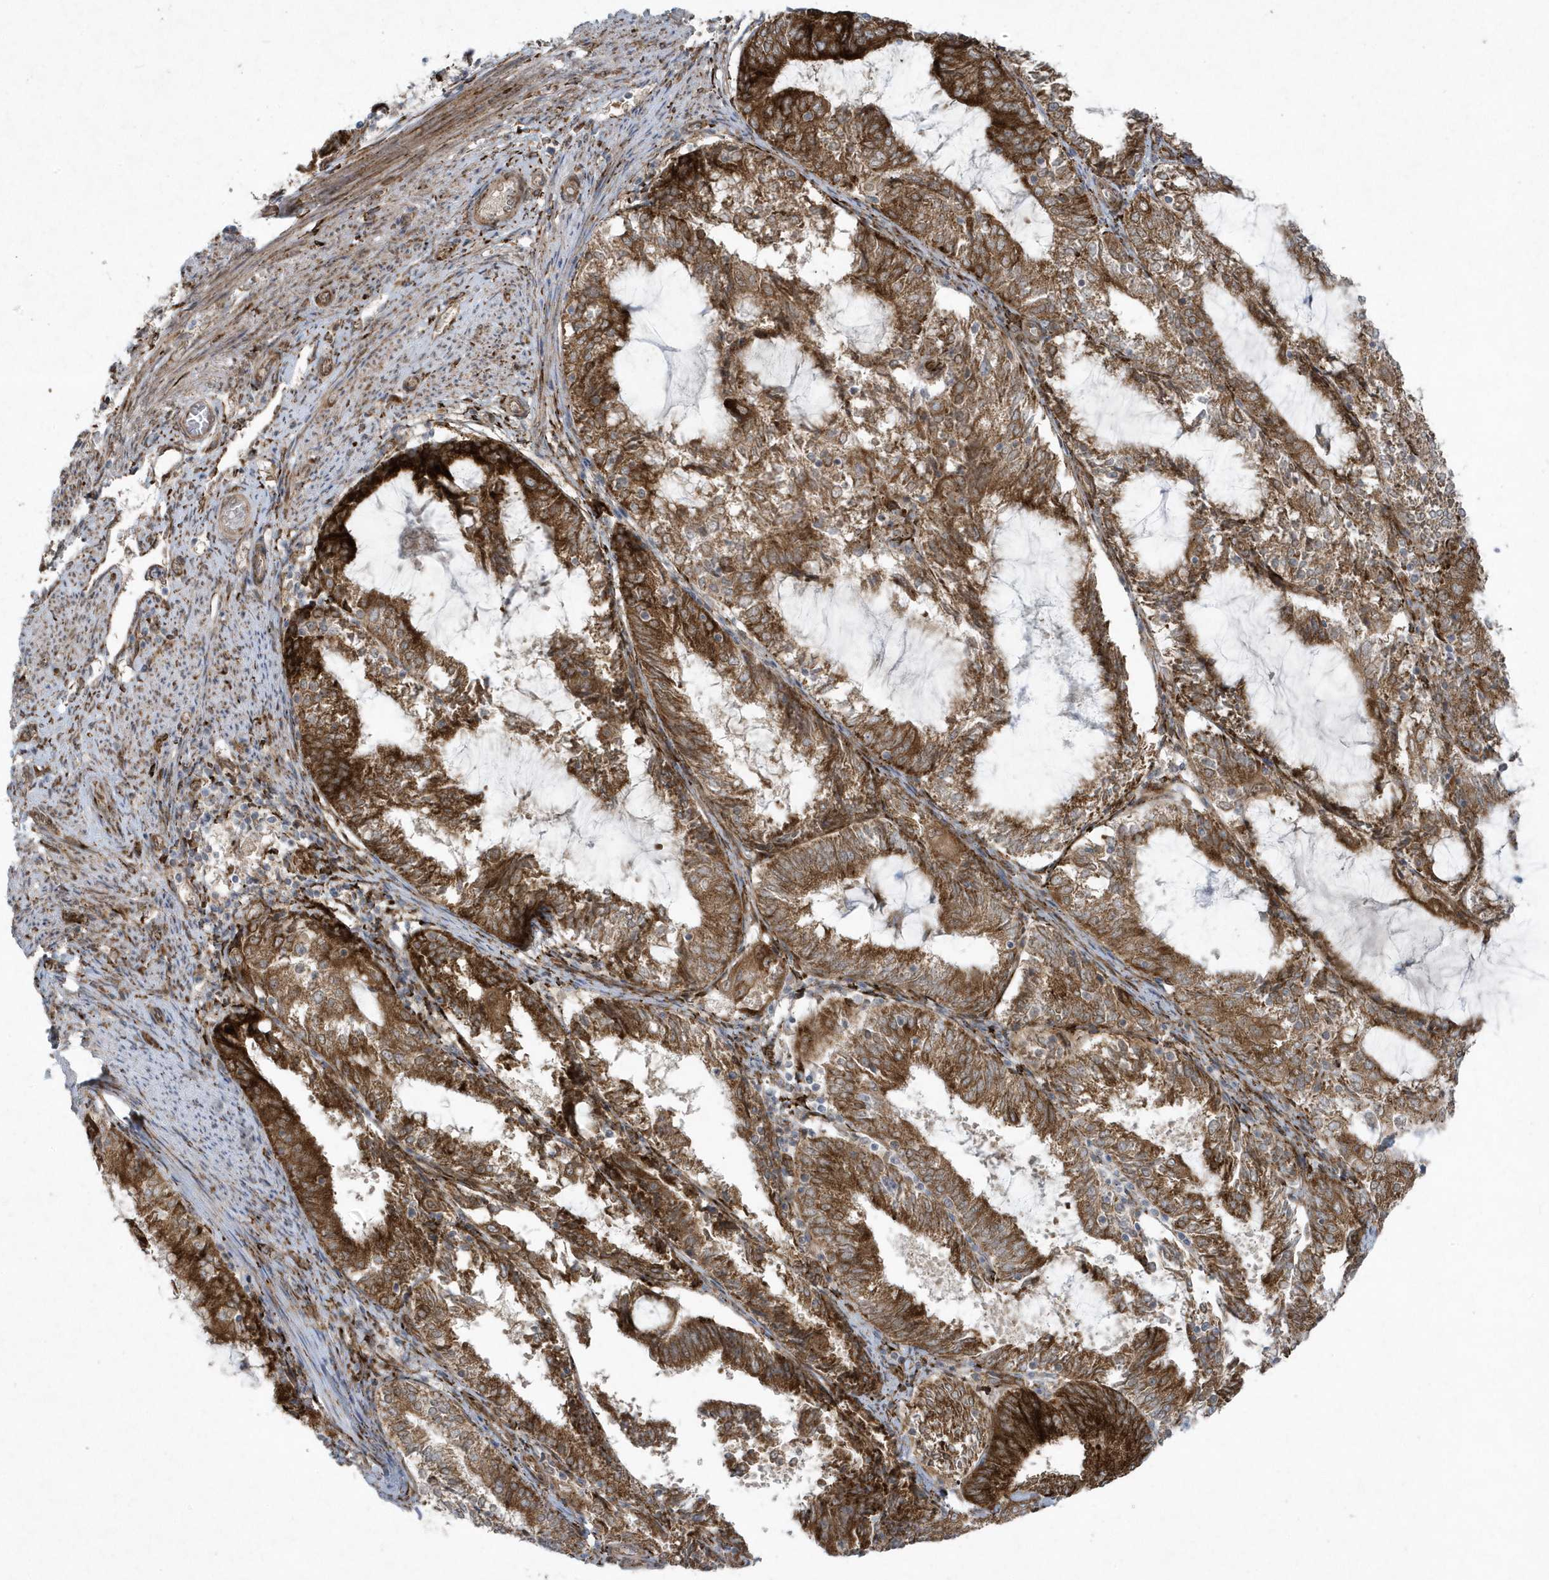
{"staining": {"intensity": "strong", "quantity": ">75%", "location": "cytoplasmic/membranous"}, "tissue": "endometrial cancer", "cell_type": "Tumor cells", "image_type": "cancer", "snomed": [{"axis": "morphology", "description": "Adenocarcinoma, NOS"}, {"axis": "topography", "description": "Endometrium"}], "caption": "Immunohistochemistry (IHC) micrograph of endometrial adenocarcinoma stained for a protein (brown), which displays high levels of strong cytoplasmic/membranous expression in about >75% of tumor cells.", "gene": "FAM98A", "patient": {"sex": "female", "age": 81}}